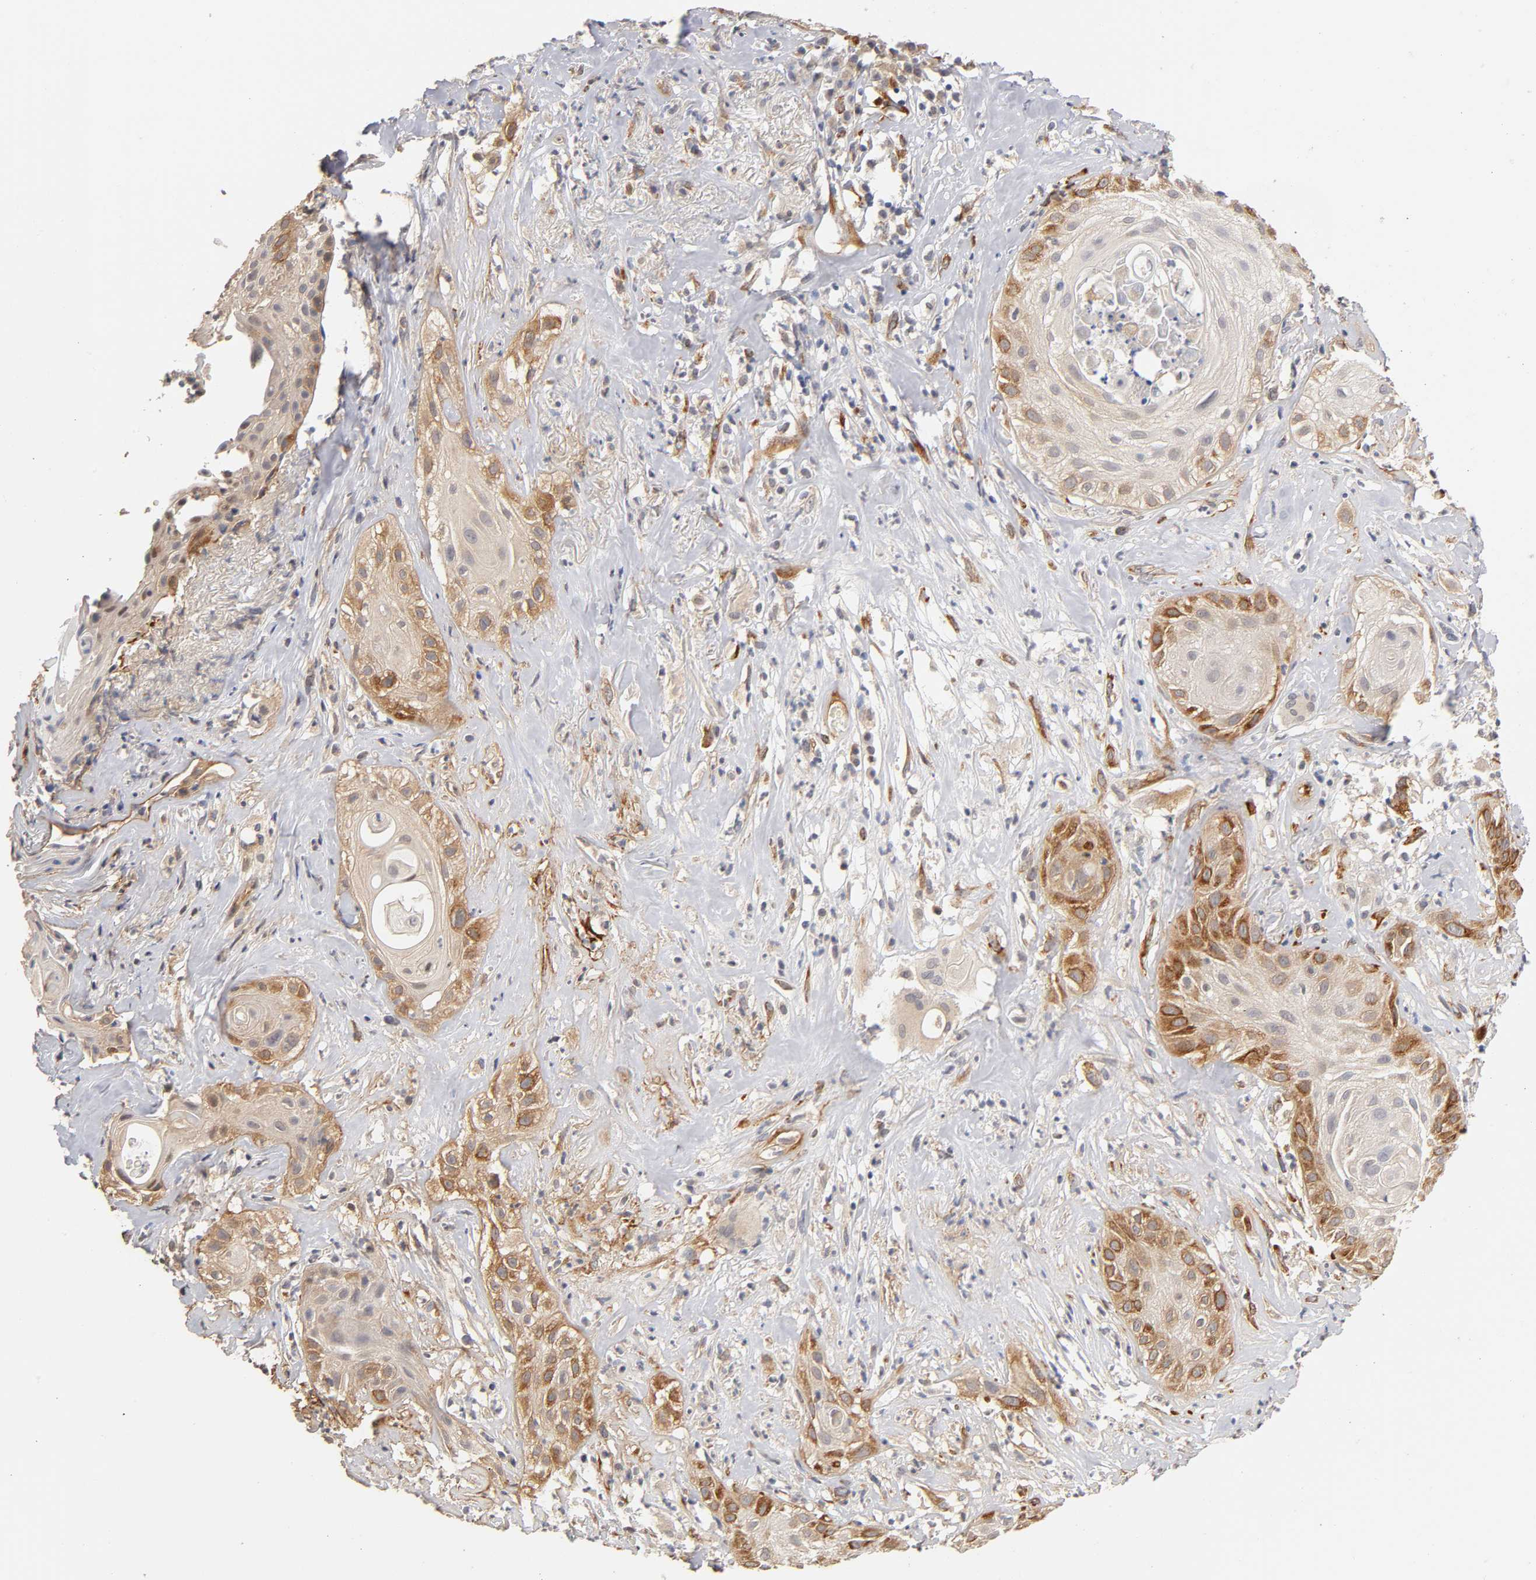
{"staining": {"intensity": "moderate", "quantity": "<25%", "location": "cytoplasmic/membranous"}, "tissue": "skin cancer", "cell_type": "Tumor cells", "image_type": "cancer", "snomed": [{"axis": "morphology", "description": "Squamous cell carcinoma, NOS"}, {"axis": "topography", "description": "Skin"}], "caption": "Immunohistochemistry micrograph of neoplastic tissue: skin cancer (squamous cell carcinoma) stained using immunohistochemistry (IHC) reveals low levels of moderate protein expression localized specifically in the cytoplasmic/membranous of tumor cells, appearing as a cytoplasmic/membranous brown color.", "gene": "LAMB1", "patient": {"sex": "male", "age": 65}}